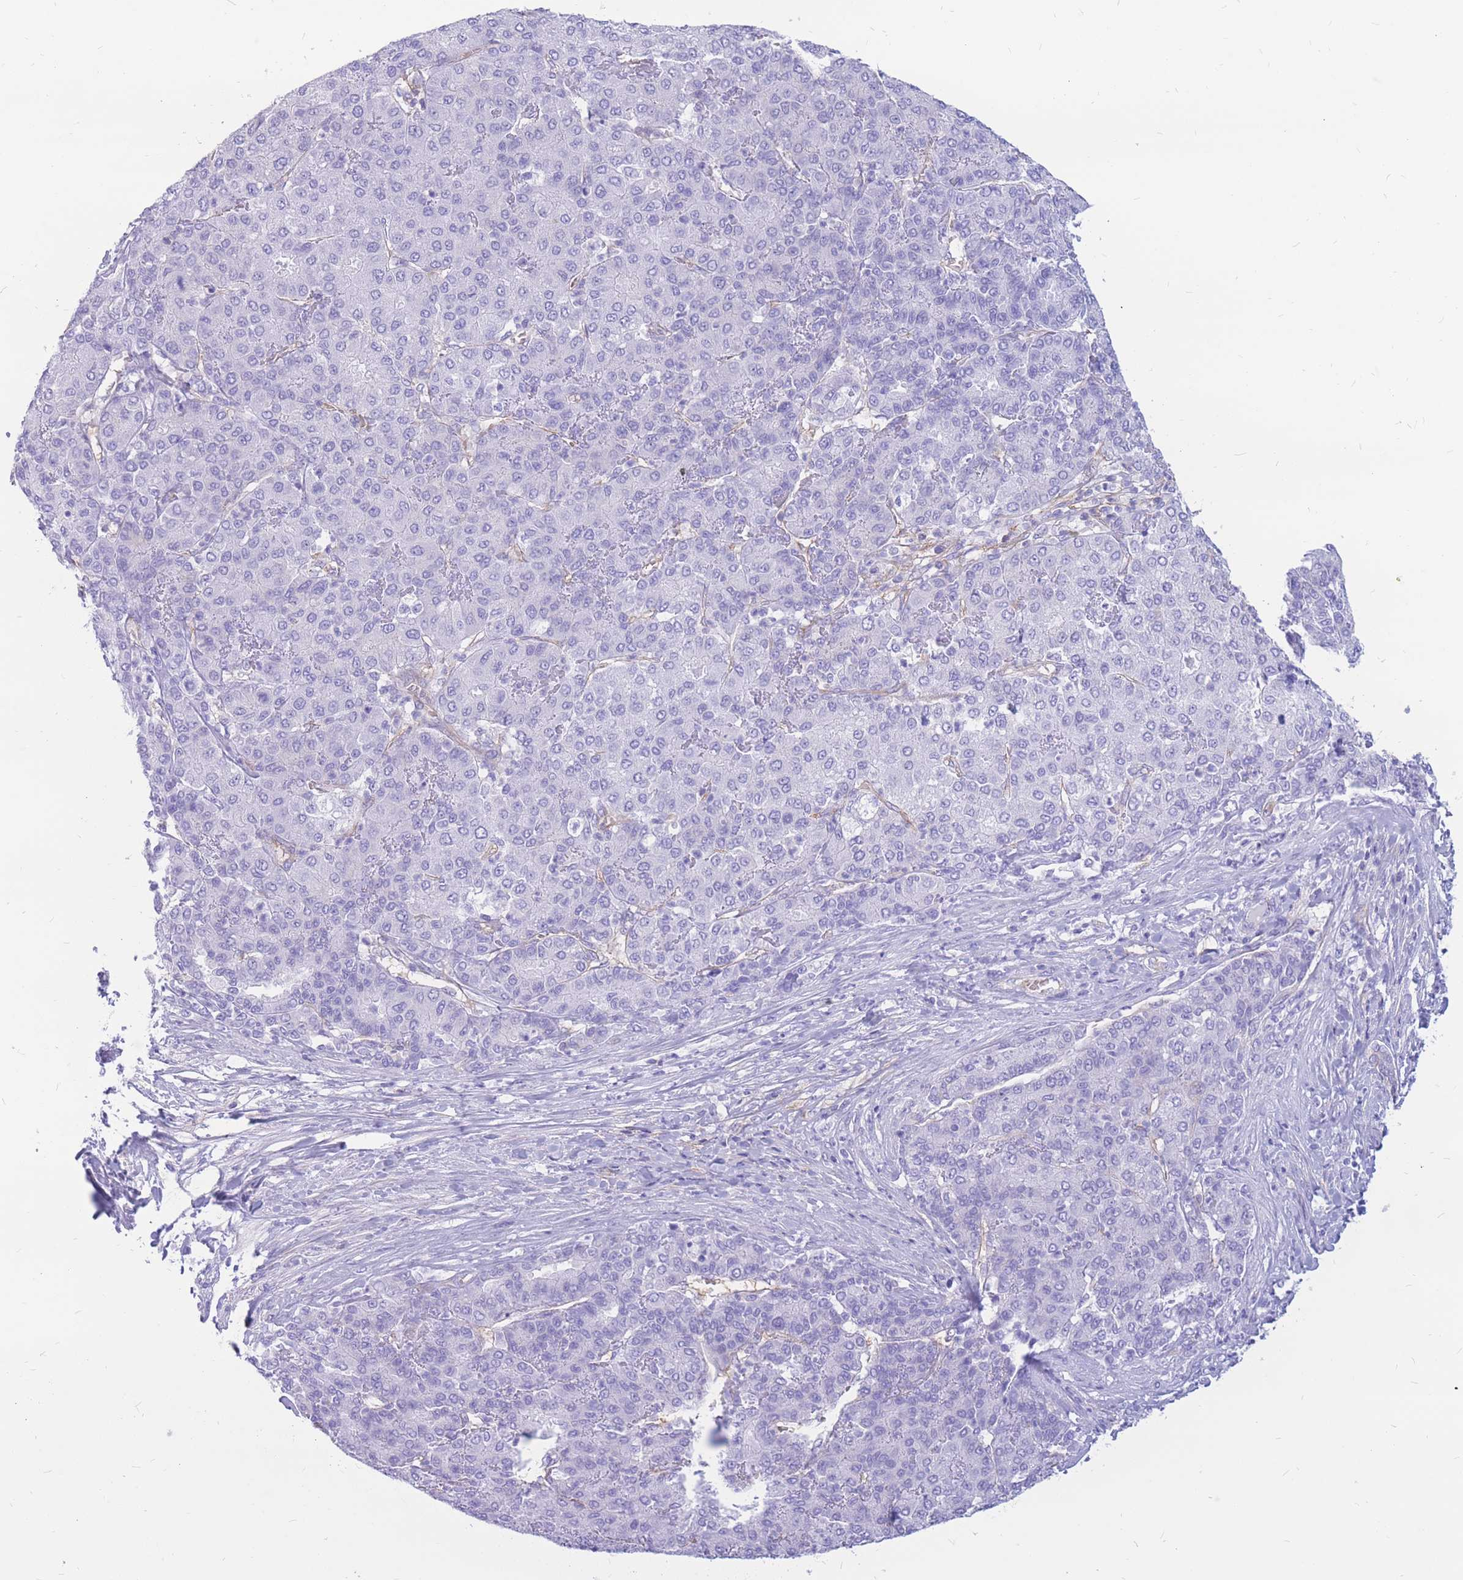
{"staining": {"intensity": "negative", "quantity": "none", "location": "none"}, "tissue": "liver cancer", "cell_type": "Tumor cells", "image_type": "cancer", "snomed": [{"axis": "morphology", "description": "Carcinoma, Hepatocellular, NOS"}, {"axis": "topography", "description": "Liver"}], "caption": "Tumor cells show no significant positivity in liver cancer (hepatocellular carcinoma).", "gene": "ADD2", "patient": {"sex": "male", "age": 65}}